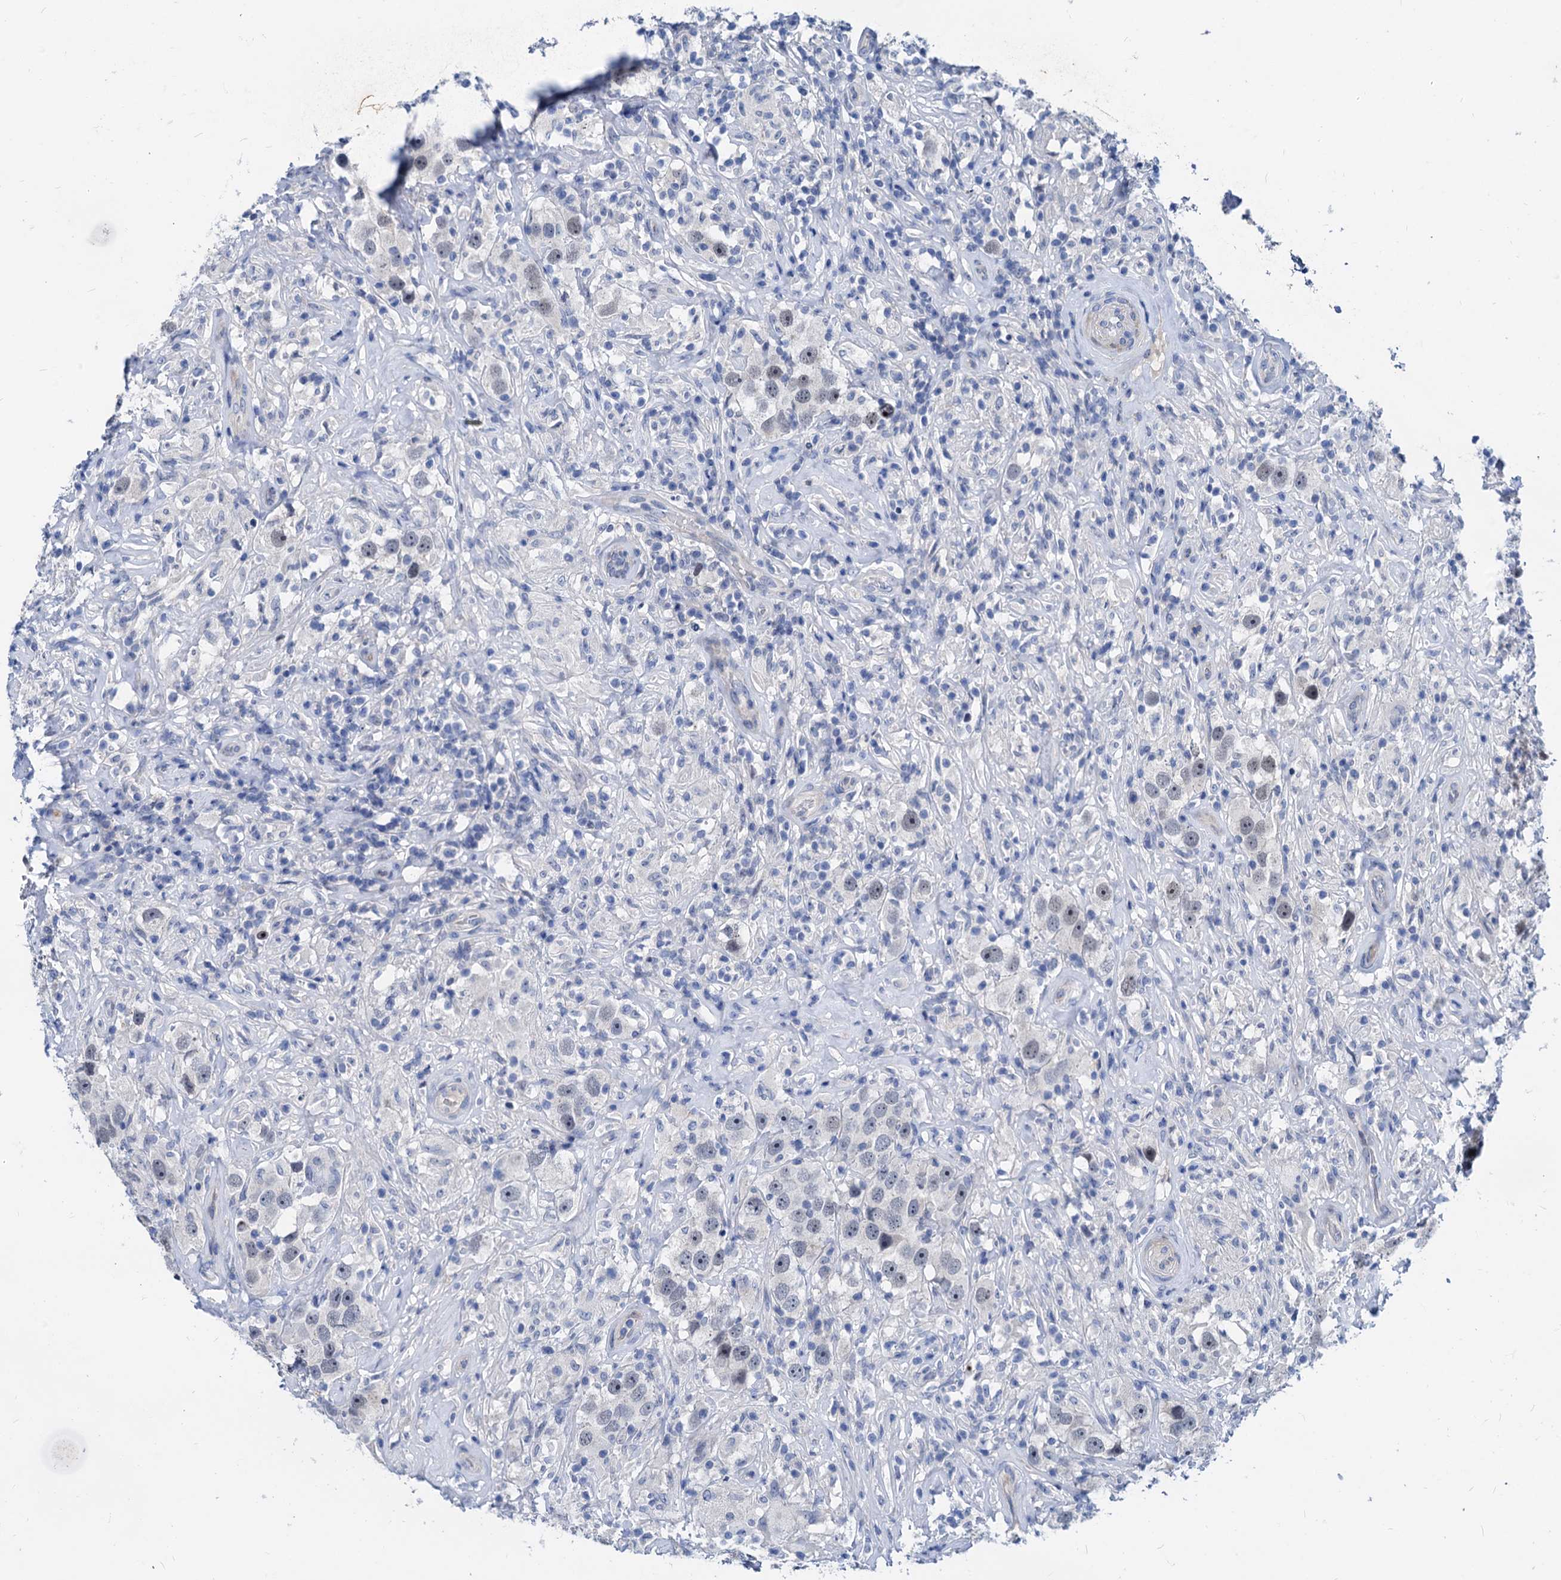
{"staining": {"intensity": "weak", "quantity": "25%-75%", "location": "nuclear"}, "tissue": "testis cancer", "cell_type": "Tumor cells", "image_type": "cancer", "snomed": [{"axis": "morphology", "description": "Seminoma, NOS"}, {"axis": "topography", "description": "Testis"}], "caption": "Tumor cells show weak nuclear positivity in approximately 25%-75% of cells in testis seminoma.", "gene": "HSF2", "patient": {"sex": "male", "age": 49}}